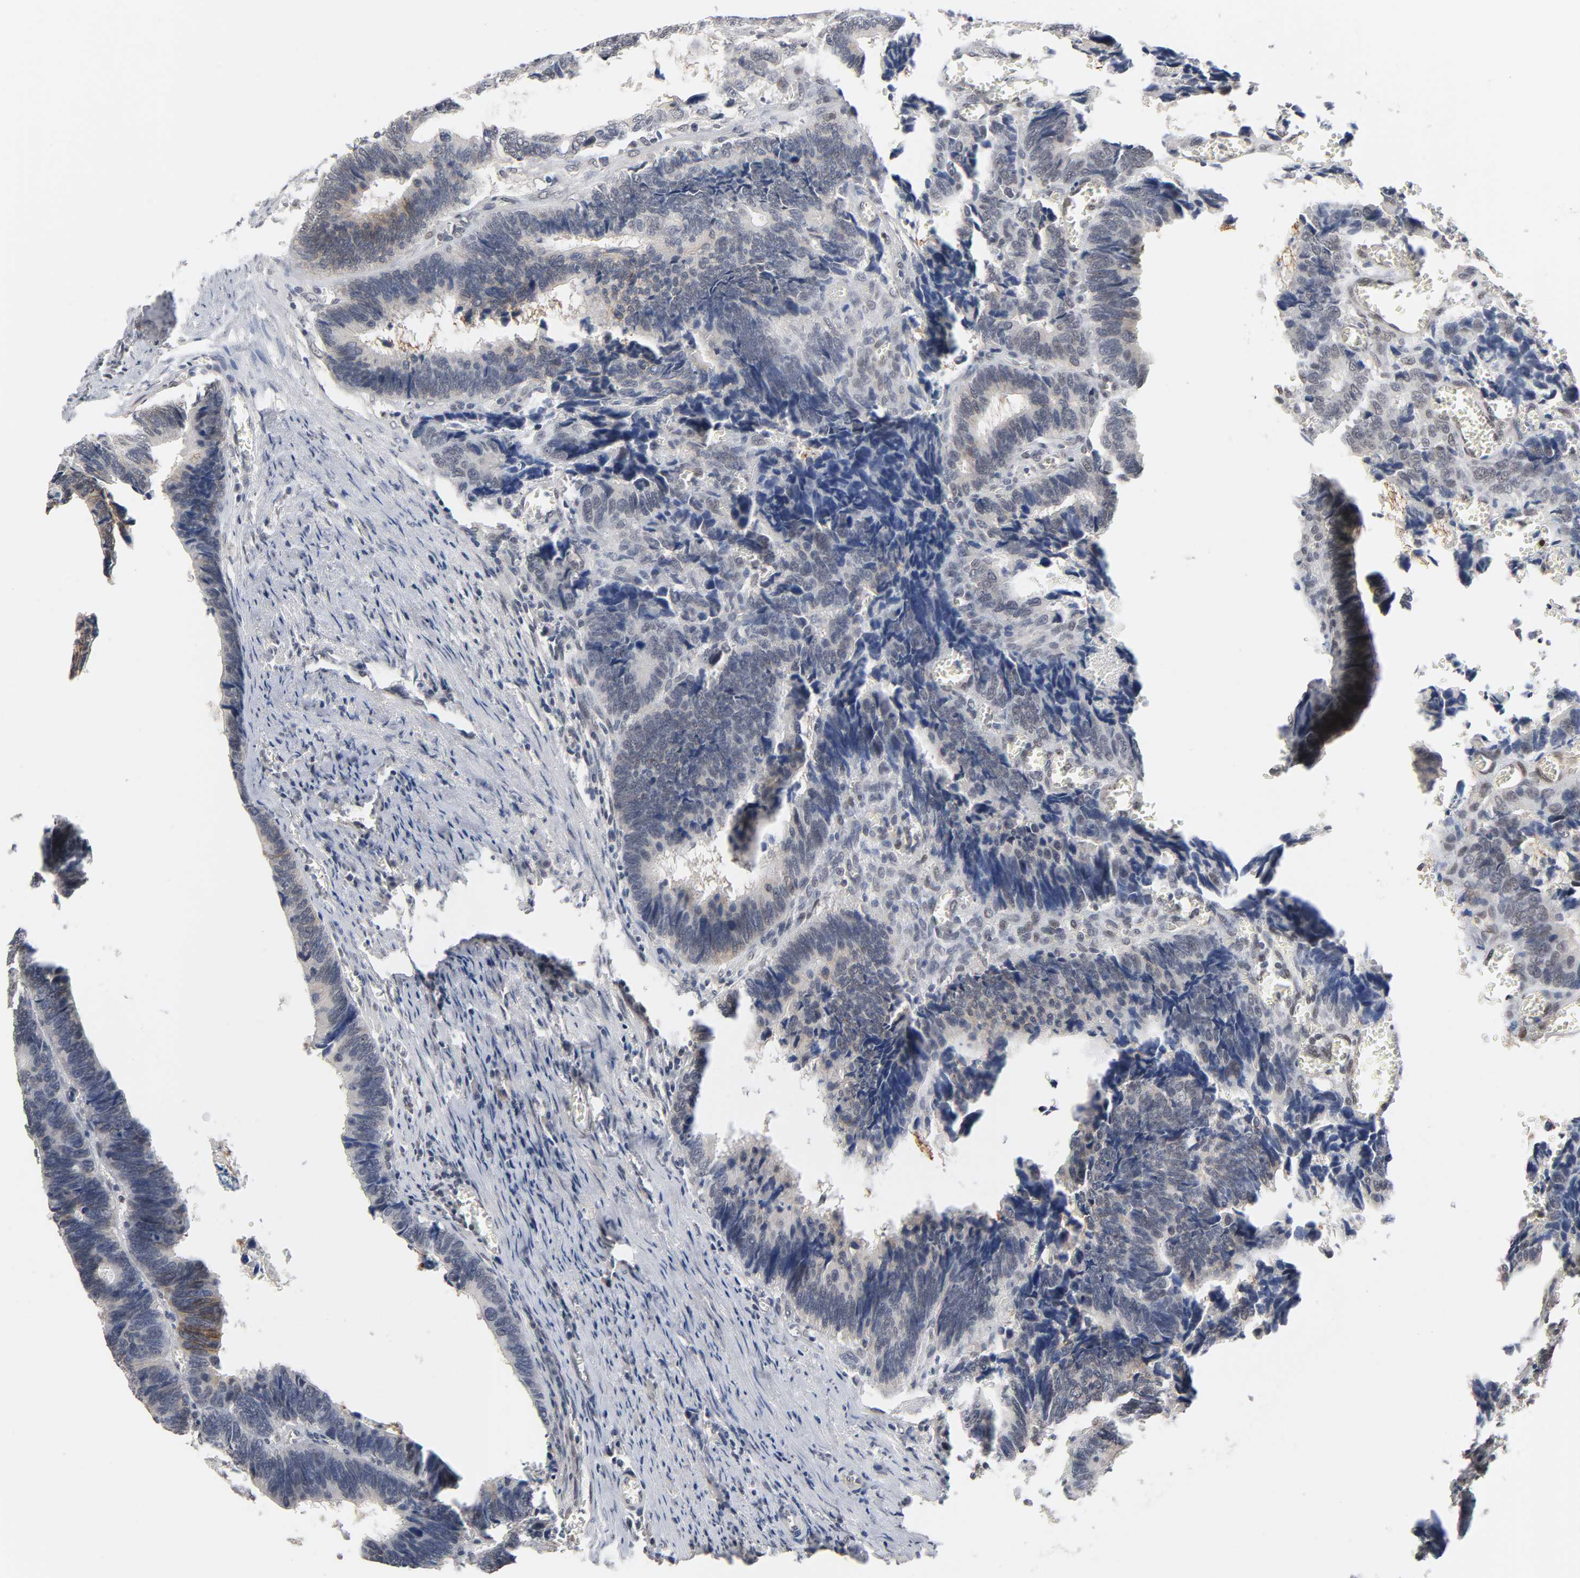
{"staining": {"intensity": "weak", "quantity": "25%-75%", "location": "cytoplasmic/membranous"}, "tissue": "colorectal cancer", "cell_type": "Tumor cells", "image_type": "cancer", "snomed": [{"axis": "morphology", "description": "Adenocarcinoma, NOS"}, {"axis": "topography", "description": "Colon"}], "caption": "Immunohistochemical staining of human colorectal cancer (adenocarcinoma) exhibits weak cytoplasmic/membranous protein positivity in about 25%-75% of tumor cells.", "gene": "HTR1E", "patient": {"sex": "male", "age": 72}}